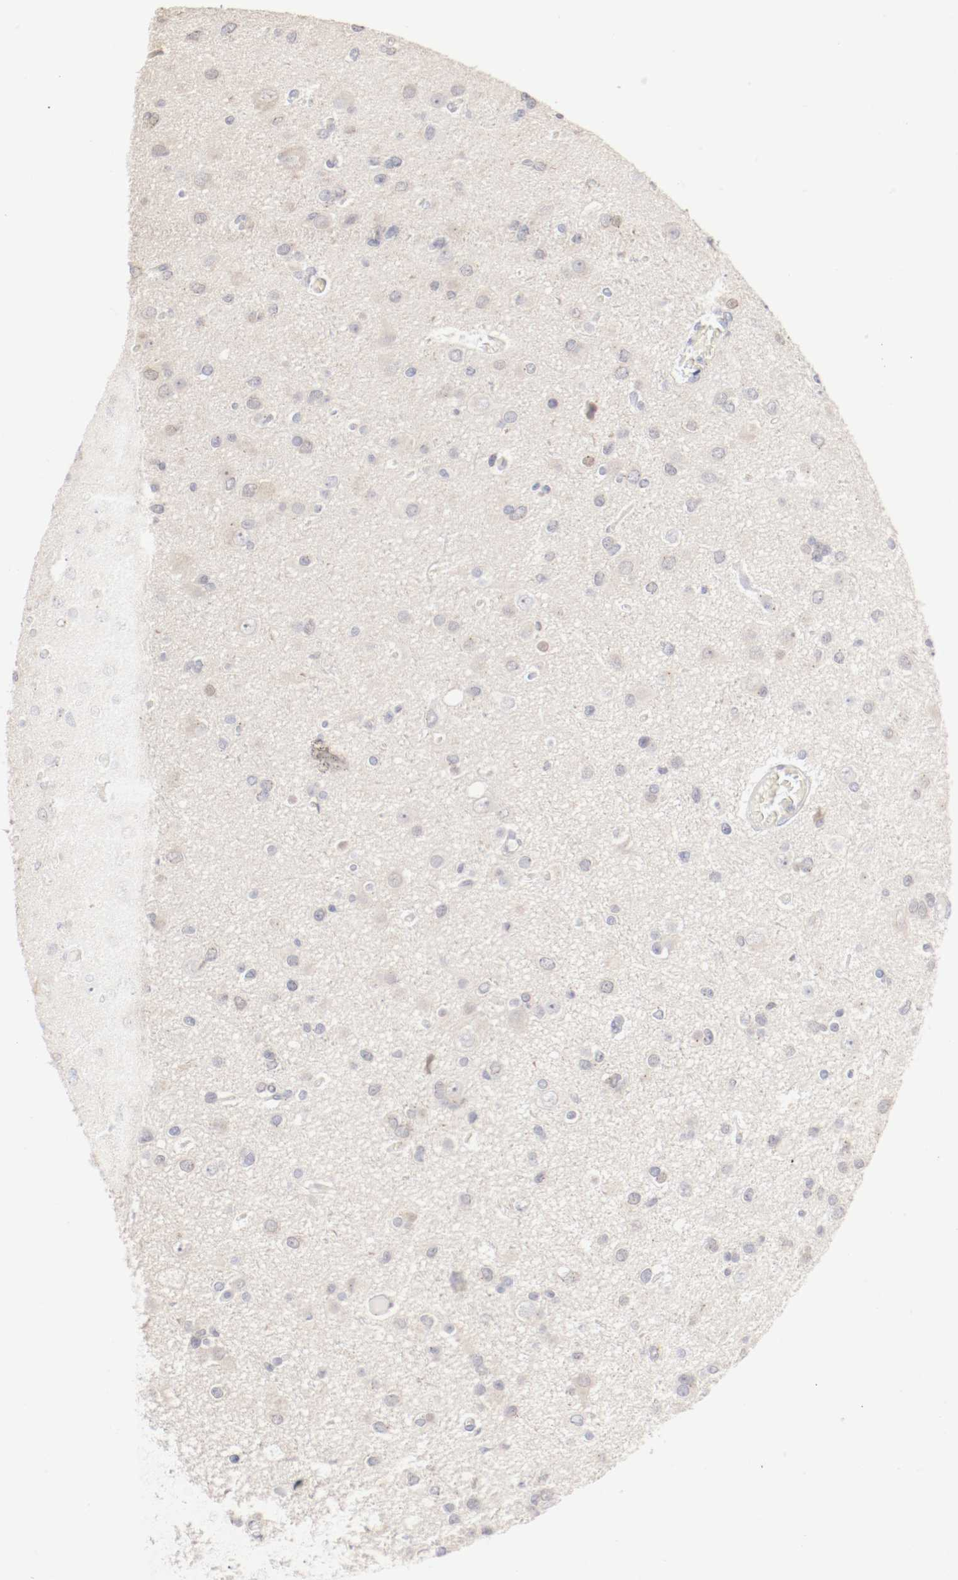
{"staining": {"intensity": "weak", "quantity": "25%-75%", "location": "cytoplasmic/membranous"}, "tissue": "glioma", "cell_type": "Tumor cells", "image_type": "cancer", "snomed": [{"axis": "morphology", "description": "Glioma, malignant, Low grade"}, {"axis": "topography", "description": "Brain"}], "caption": "Immunohistochemistry micrograph of glioma stained for a protein (brown), which exhibits low levels of weak cytoplasmic/membranous positivity in about 25%-75% of tumor cells.", "gene": "DNAL4", "patient": {"sex": "male", "age": 42}}